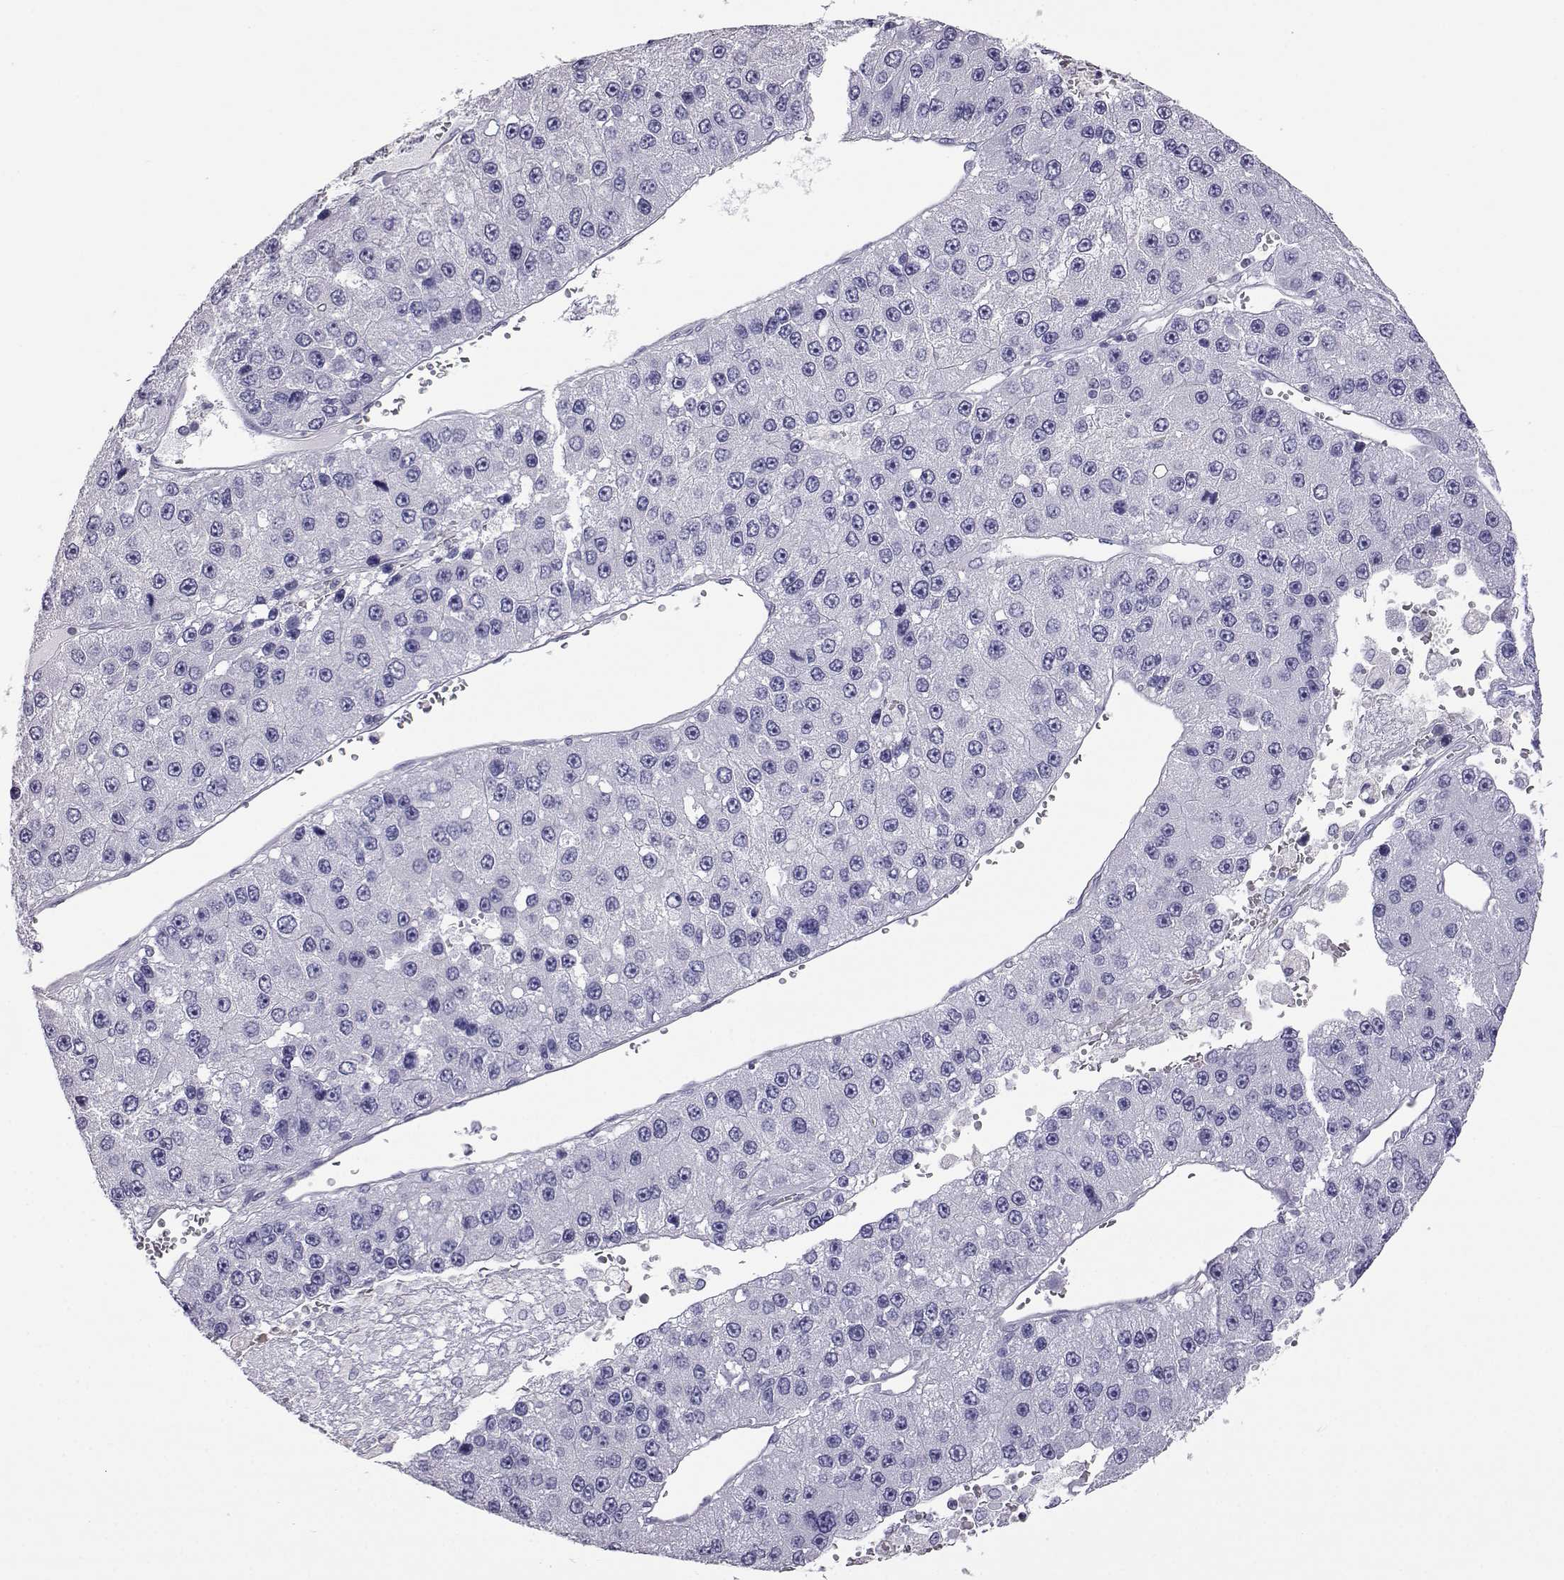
{"staining": {"intensity": "negative", "quantity": "none", "location": "none"}, "tissue": "liver cancer", "cell_type": "Tumor cells", "image_type": "cancer", "snomed": [{"axis": "morphology", "description": "Carcinoma, Hepatocellular, NOS"}, {"axis": "topography", "description": "Liver"}], "caption": "The immunohistochemistry (IHC) histopathology image has no significant expression in tumor cells of liver cancer (hepatocellular carcinoma) tissue.", "gene": "AKR1B1", "patient": {"sex": "female", "age": 73}}